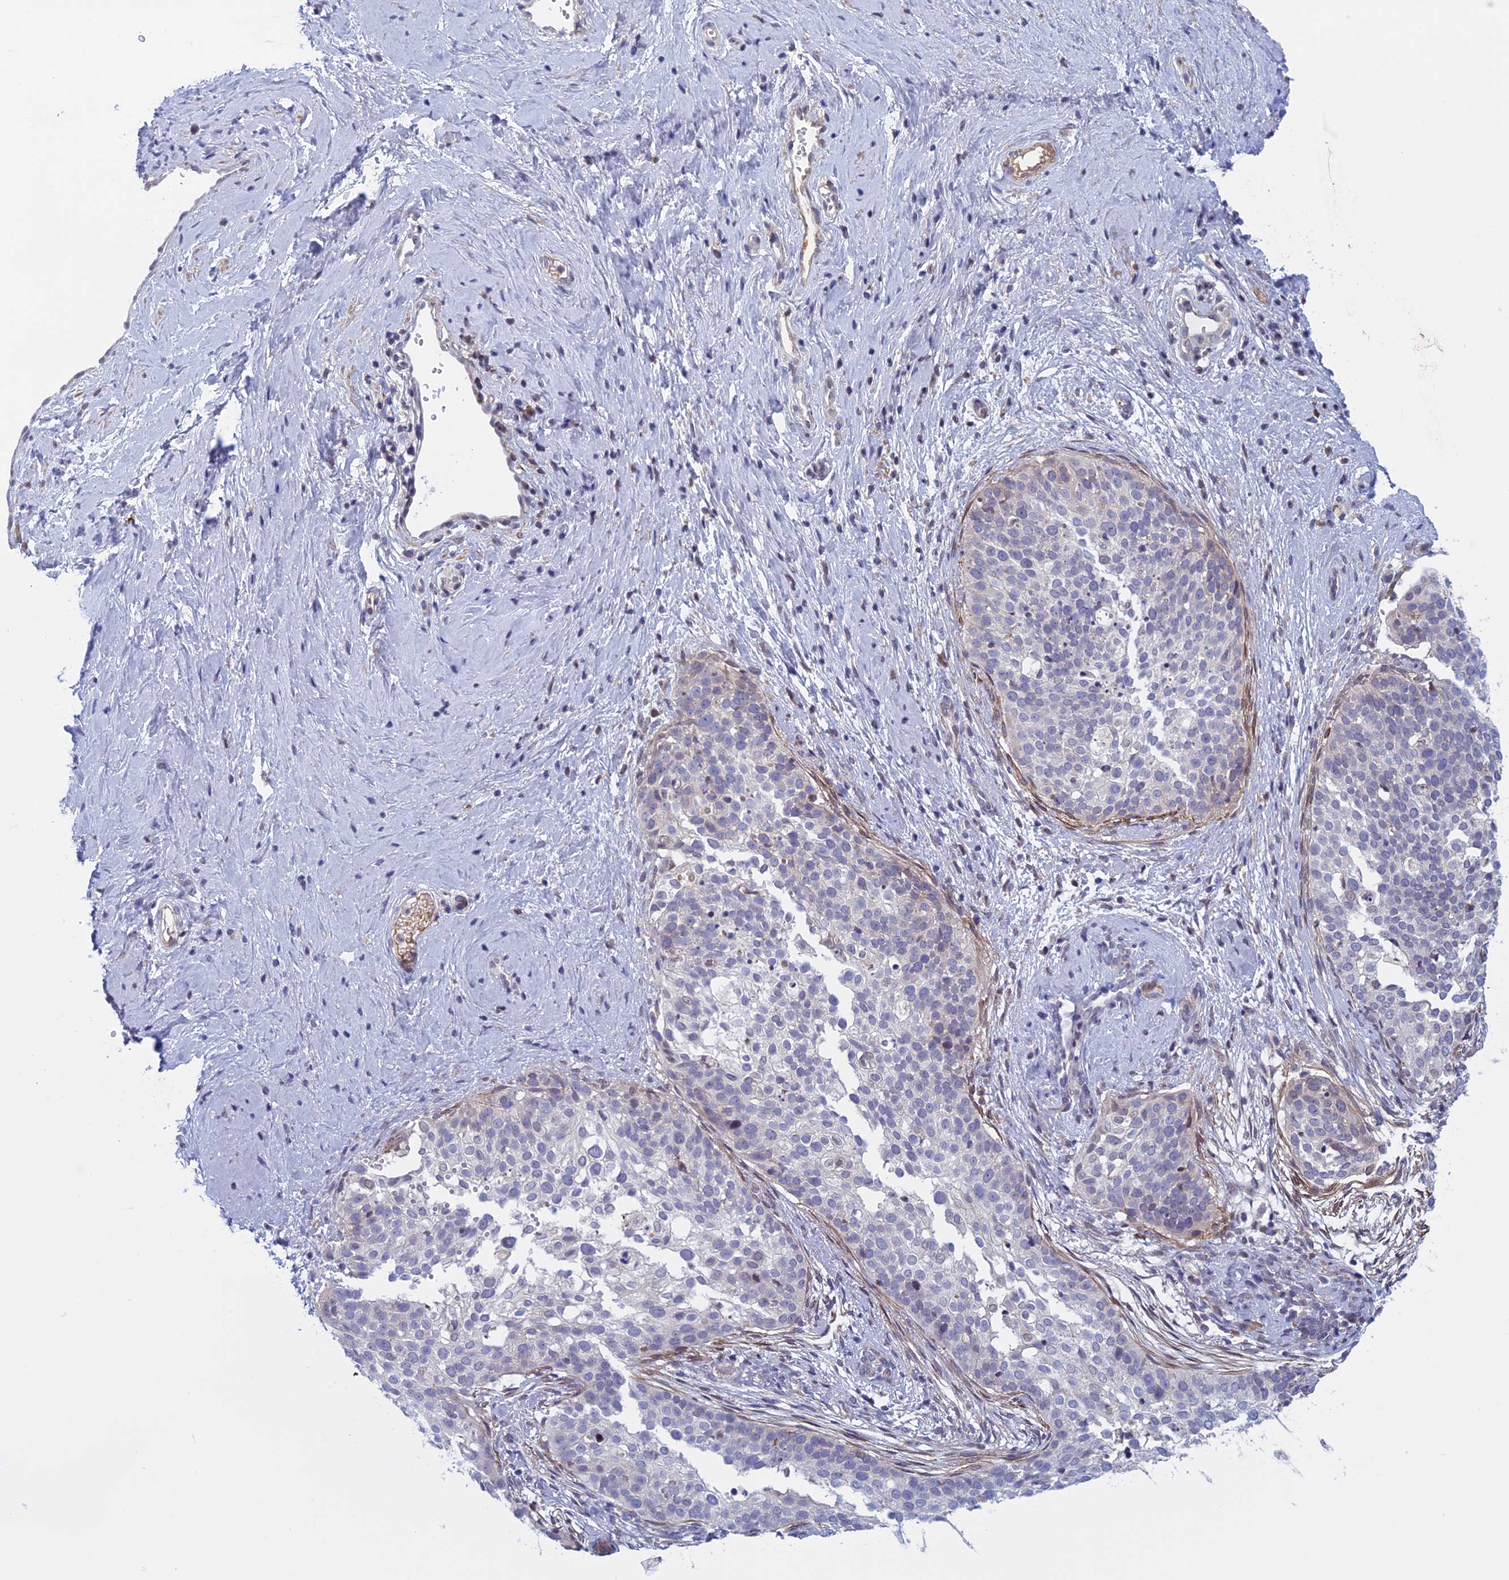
{"staining": {"intensity": "negative", "quantity": "none", "location": "none"}, "tissue": "cervical cancer", "cell_type": "Tumor cells", "image_type": "cancer", "snomed": [{"axis": "morphology", "description": "Squamous cell carcinoma, NOS"}, {"axis": "topography", "description": "Cervix"}], "caption": "This photomicrograph is of squamous cell carcinoma (cervical) stained with immunohistochemistry (IHC) to label a protein in brown with the nuclei are counter-stained blue. There is no expression in tumor cells.", "gene": "FADS1", "patient": {"sex": "female", "age": 44}}